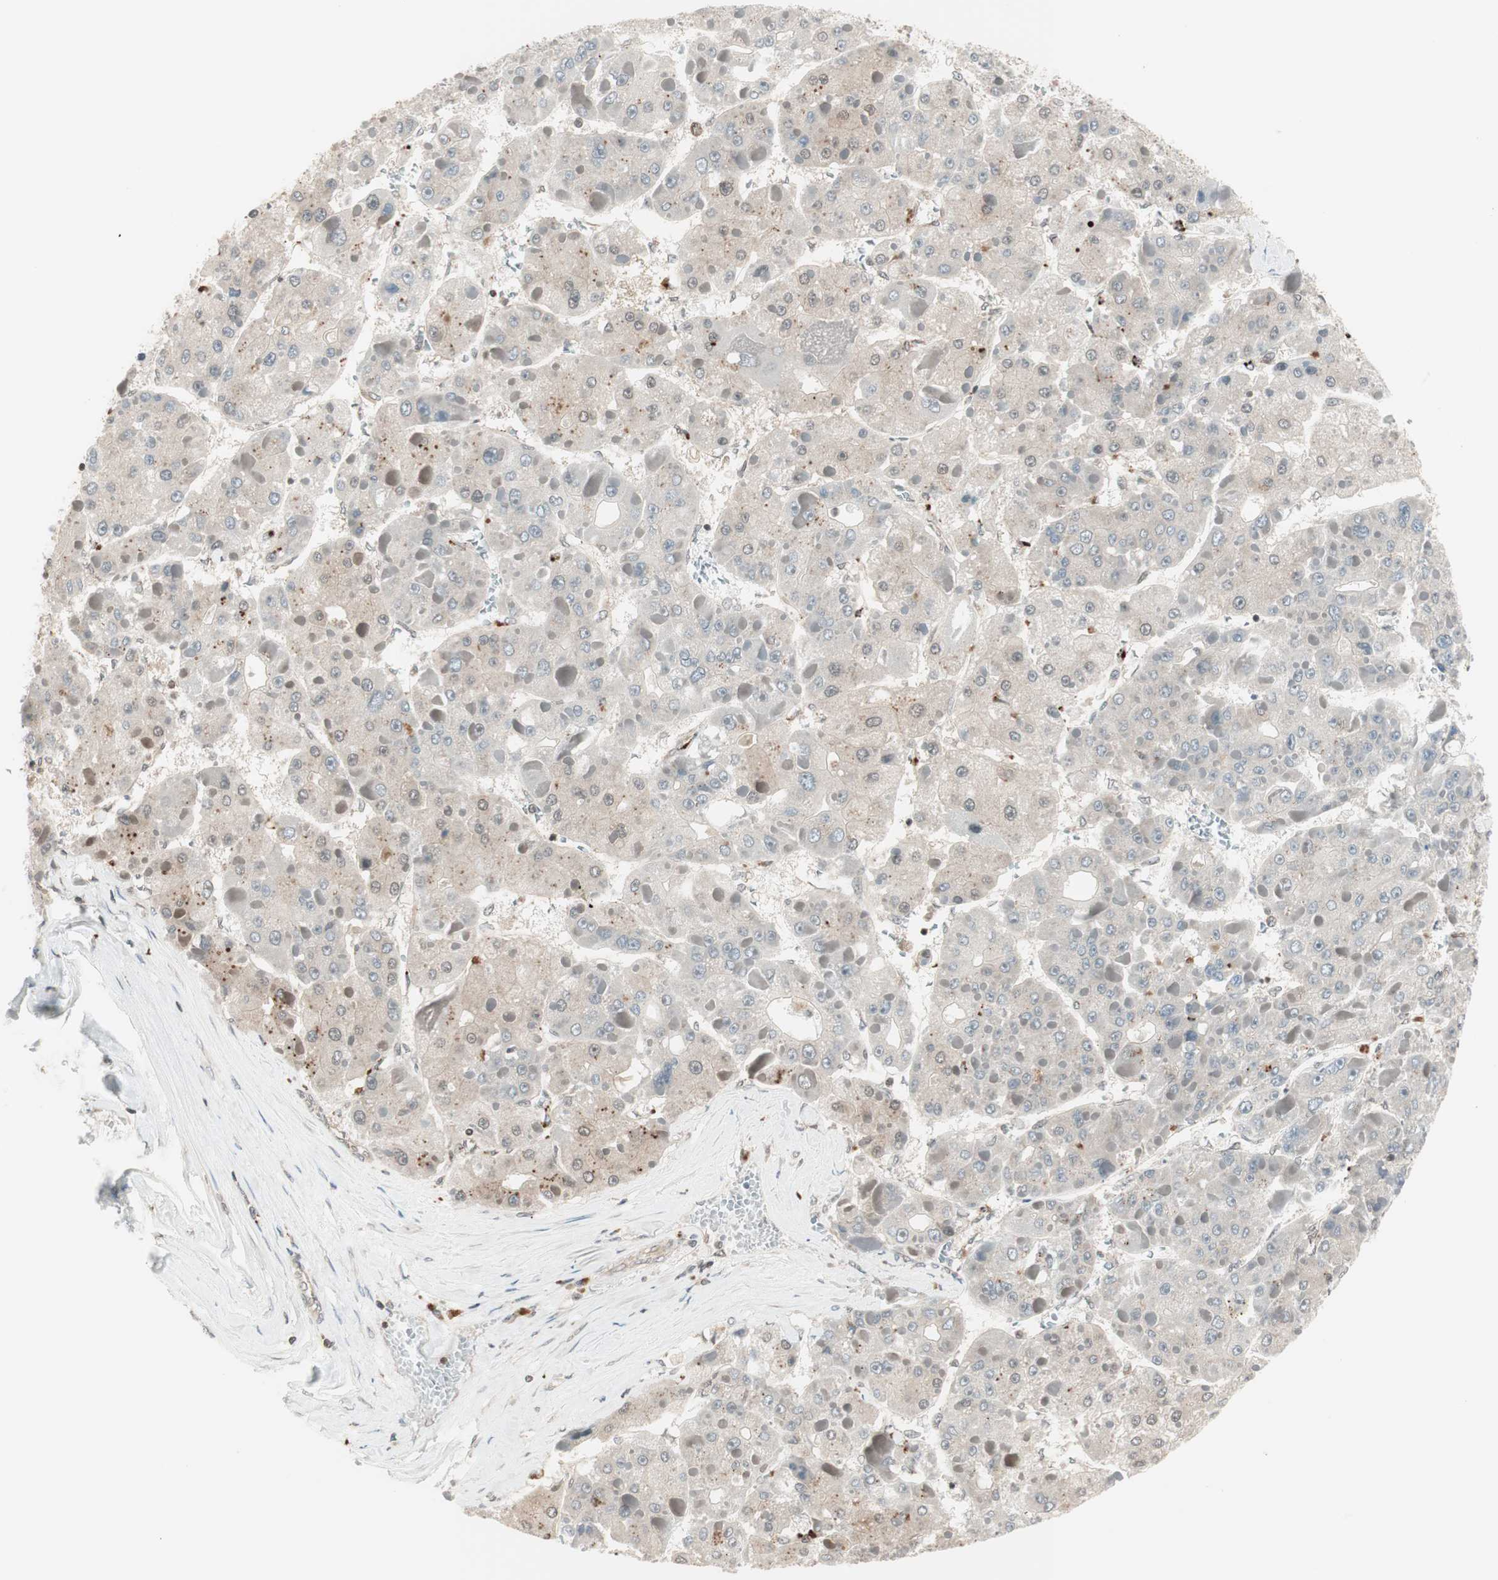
{"staining": {"intensity": "negative", "quantity": "none", "location": "none"}, "tissue": "liver cancer", "cell_type": "Tumor cells", "image_type": "cancer", "snomed": [{"axis": "morphology", "description": "Carcinoma, Hepatocellular, NOS"}, {"axis": "topography", "description": "Liver"}], "caption": "There is no significant staining in tumor cells of liver cancer (hepatocellular carcinoma).", "gene": "UBE2I", "patient": {"sex": "female", "age": 73}}